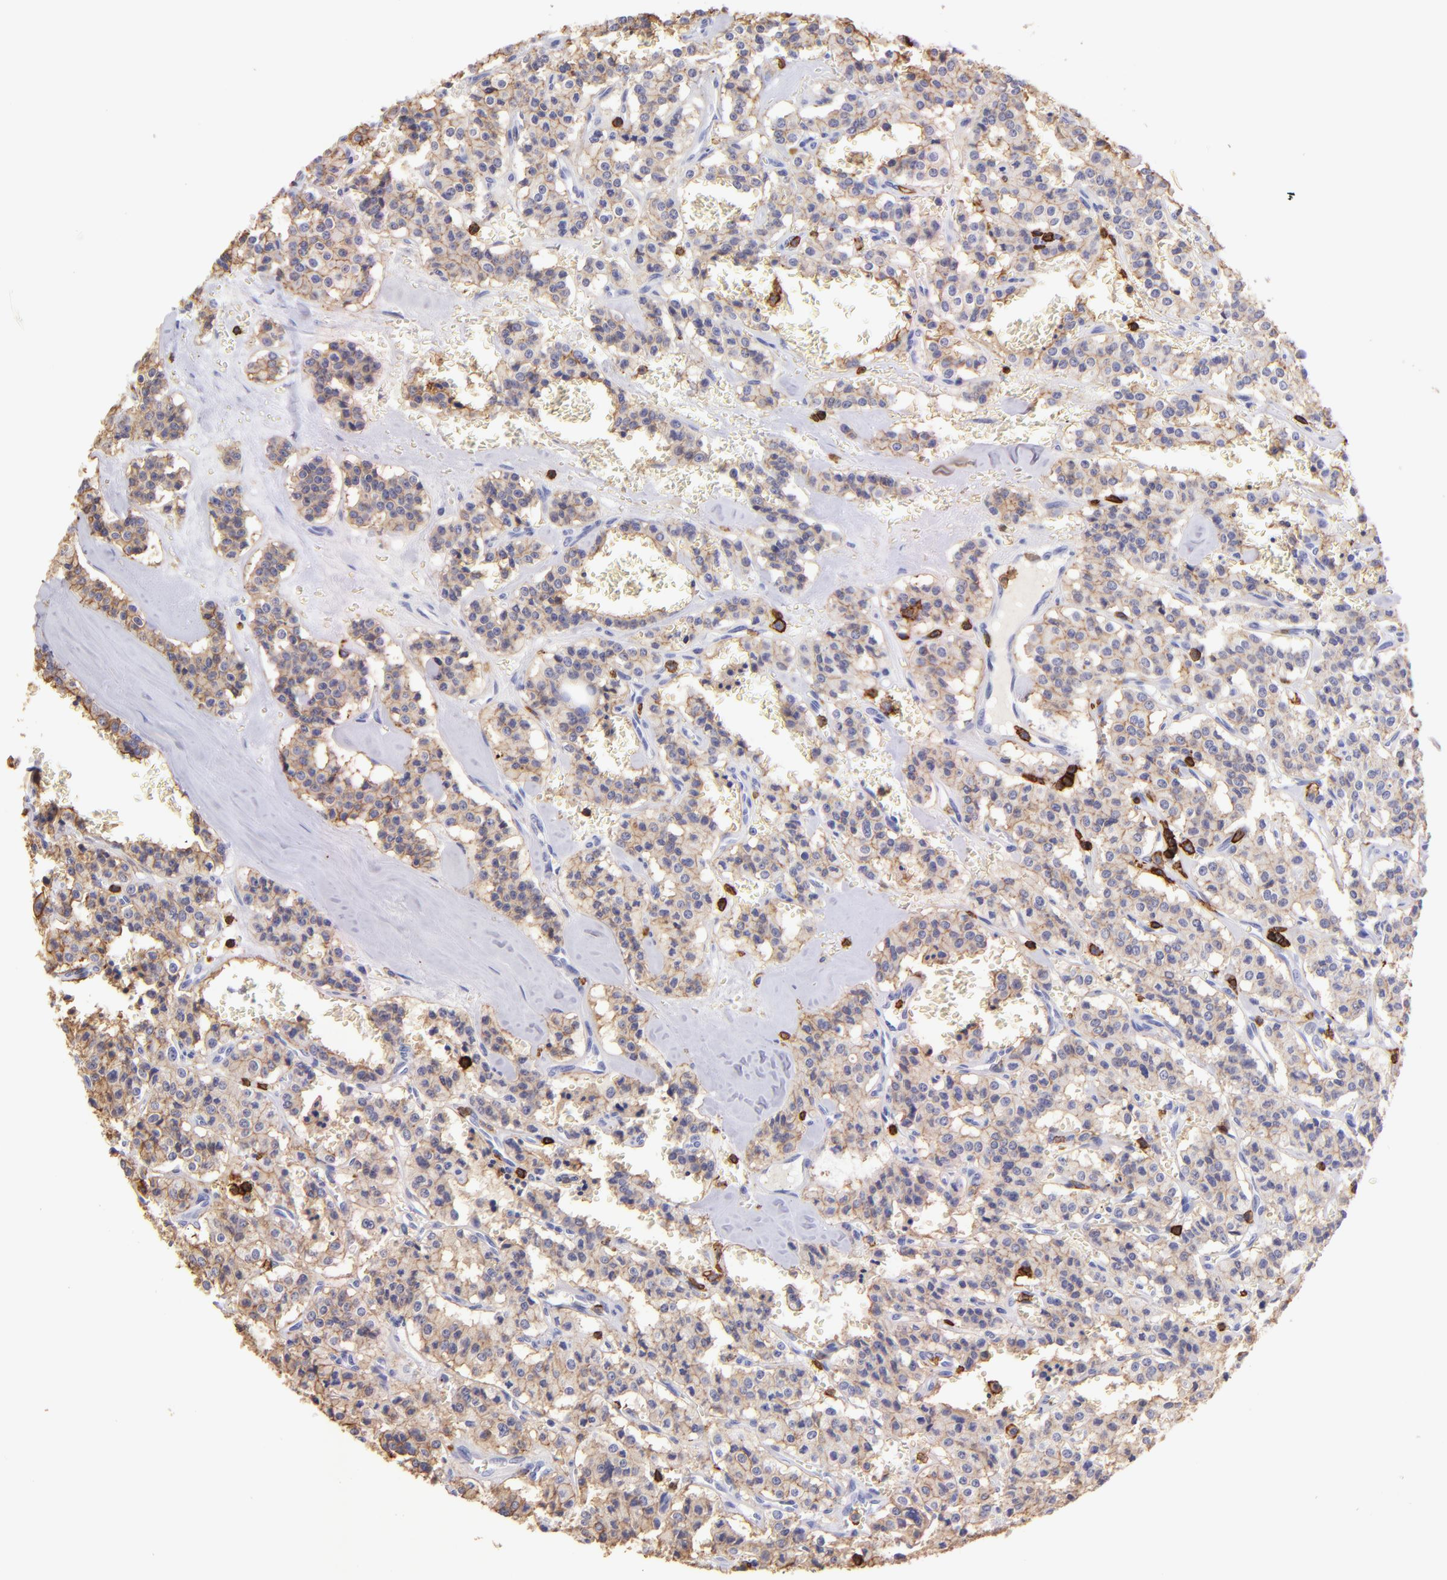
{"staining": {"intensity": "weak", "quantity": "25%-75%", "location": "cytoplasmic/membranous"}, "tissue": "carcinoid", "cell_type": "Tumor cells", "image_type": "cancer", "snomed": [{"axis": "morphology", "description": "Carcinoid, malignant, NOS"}, {"axis": "topography", "description": "Bronchus"}], "caption": "About 25%-75% of tumor cells in carcinoid (malignant) reveal weak cytoplasmic/membranous protein positivity as visualized by brown immunohistochemical staining.", "gene": "SPN", "patient": {"sex": "male", "age": 55}}